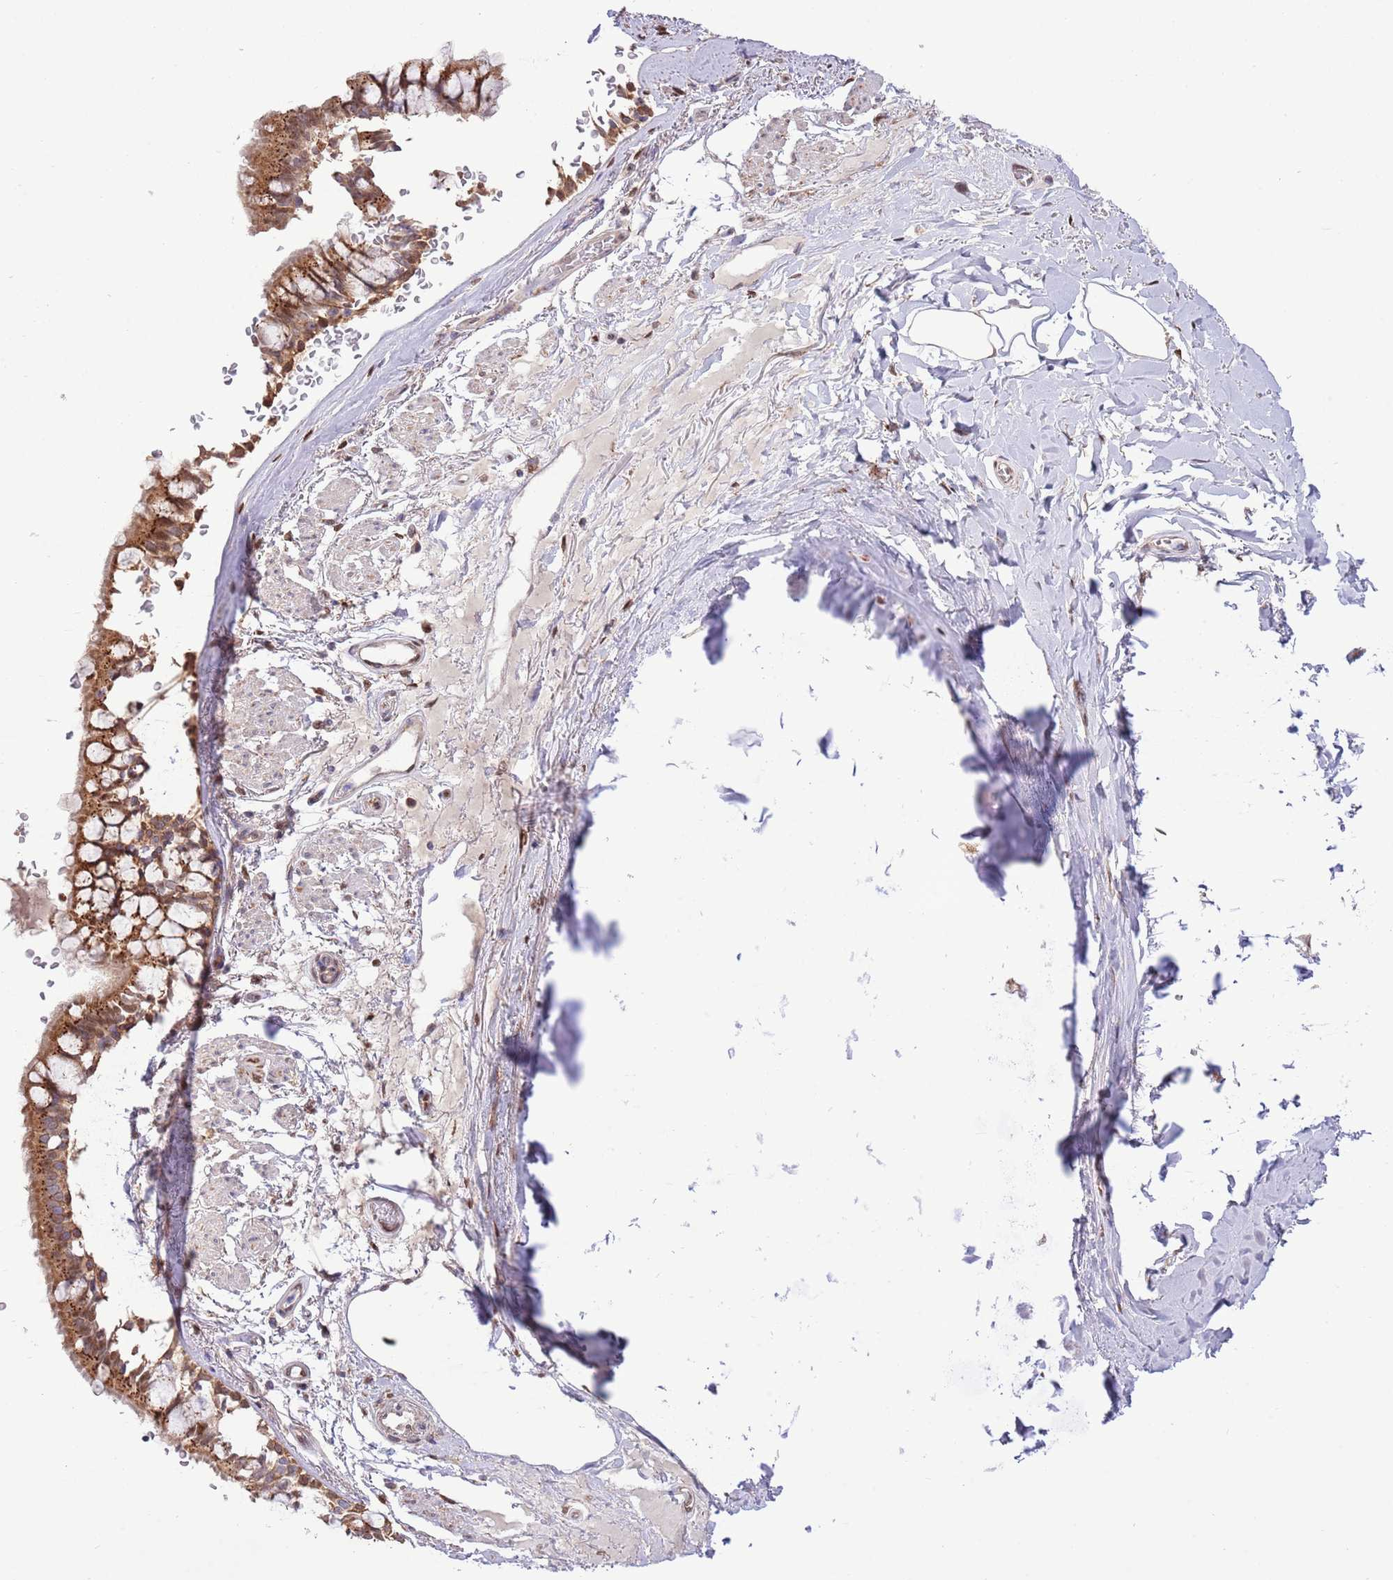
{"staining": {"intensity": "moderate", "quantity": ">75%", "location": "cytoplasmic/membranous"}, "tissue": "bronchus", "cell_type": "Respiratory epithelial cells", "image_type": "normal", "snomed": [{"axis": "morphology", "description": "Normal tissue, NOS"}, {"axis": "topography", "description": "Bronchus"}], "caption": "Immunohistochemistry staining of unremarkable bronchus, which exhibits medium levels of moderate cytoplasmic/membranous expression in approximately >75% of respiratory epithelial cells indicating moderate cytoplasmic/membranous protein expression. The staining was performed using DAB (3,3'-diaminobenzidine) (brown) for protein detection and nuclei were counterstained in hematoxylin (blue).", "gene": "ARL2BP", "patient": {"sex": "male", "age": 70}}